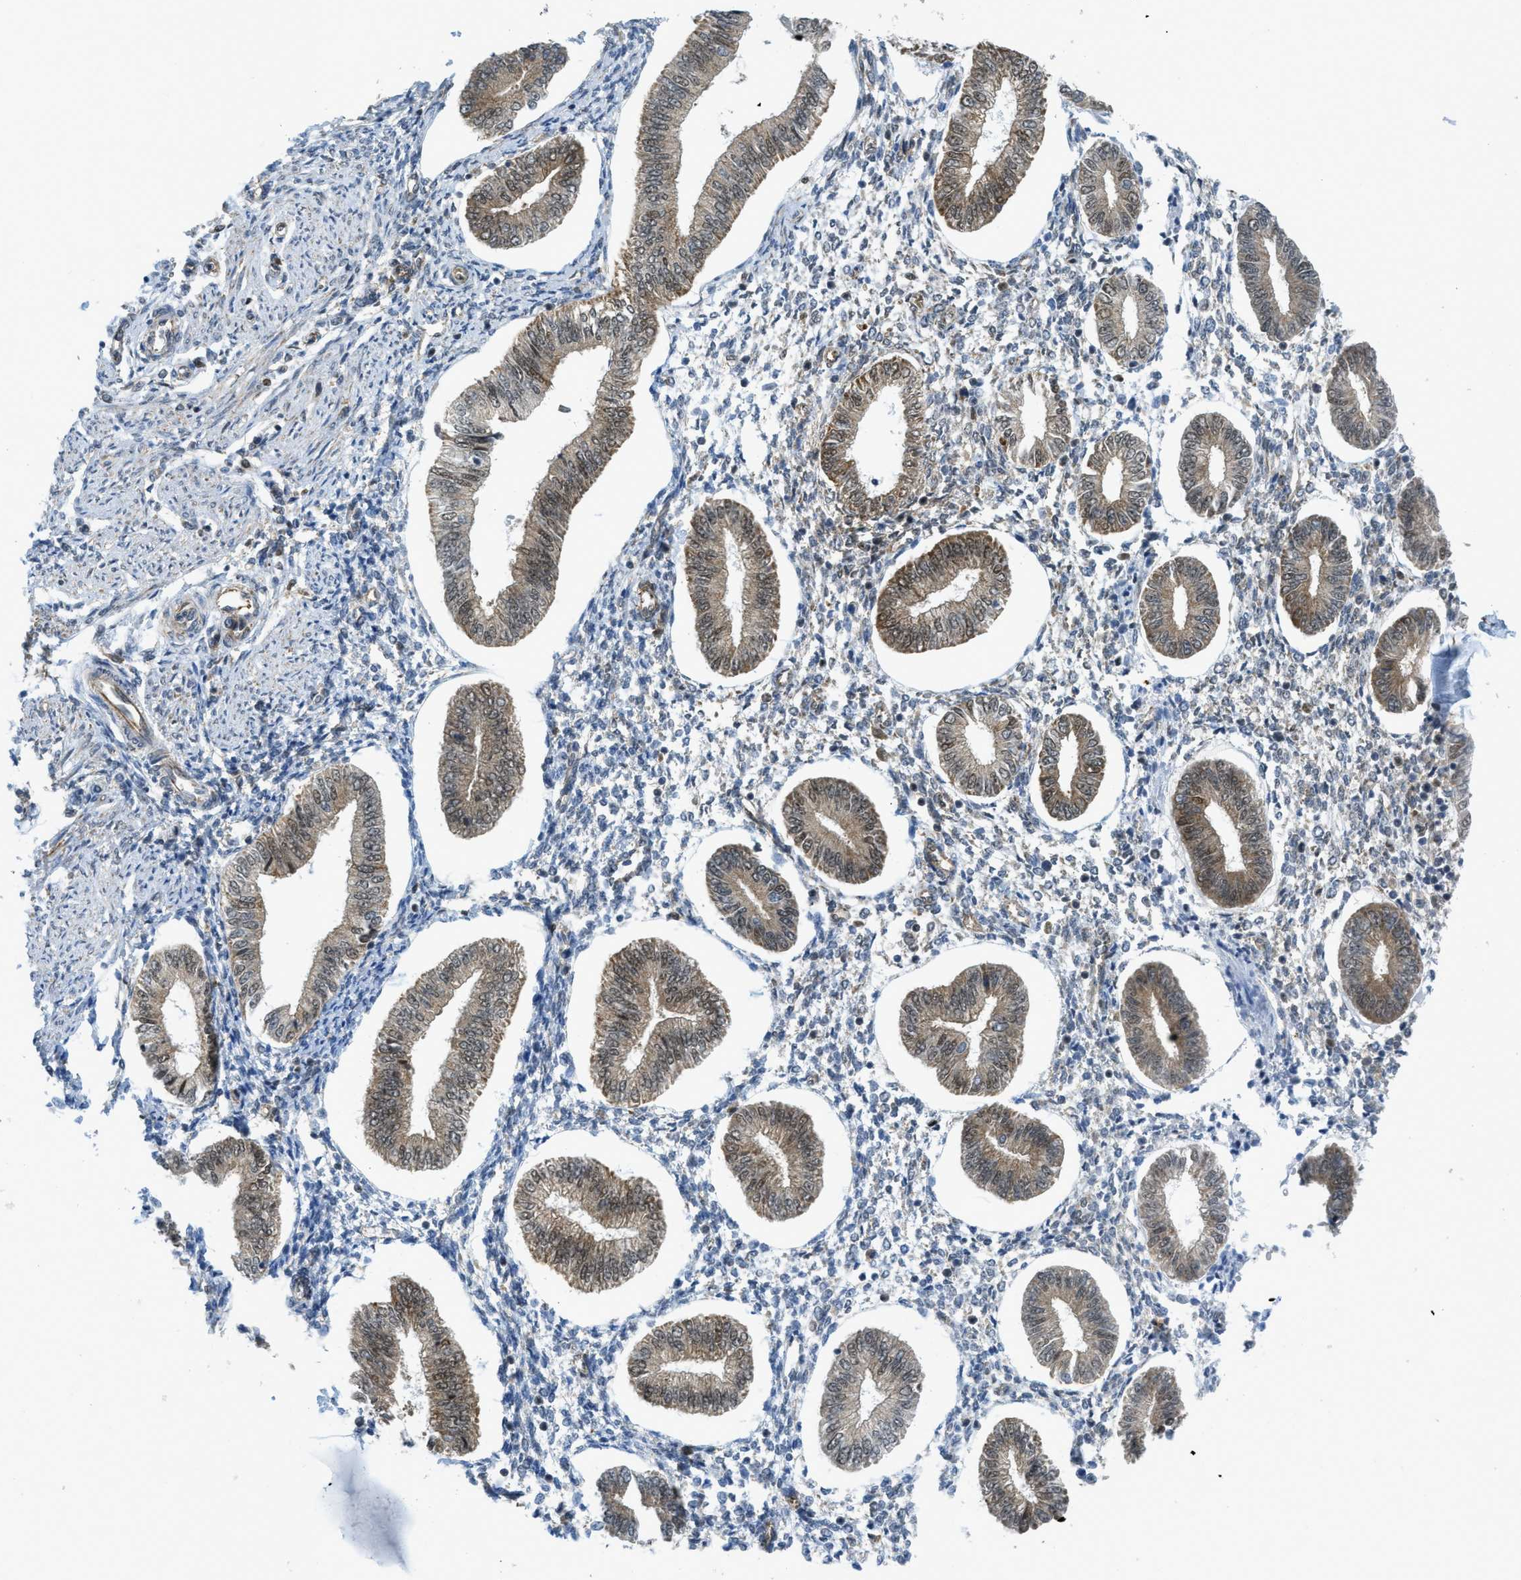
{"staining": {"intensity": "moderate", "quantity": "25%-75%", "location": "cytoplasmic/membranous,nuclear"}, "tissue": "endometrium", "cell_type": "Cells in endometrial stroma", "image_type": "normal", "snomed": [{"axis": "morphology", "description": "Normal tissue, NOS"}, {"axis": "topography", "description": "Endometrium"}], "caption": "A high-resolution photomicrograph shows immunohistochemistry staining of benign endometrium, which displays moderate cytoplasmic/membranous,nuclear staining in approximately 25%-75% of cells in endometrial stroma. (IHC, brightfield microscopy, high magnification).", "gene": "TNPO1", "patient": {"sex": "female", "age": 50}}